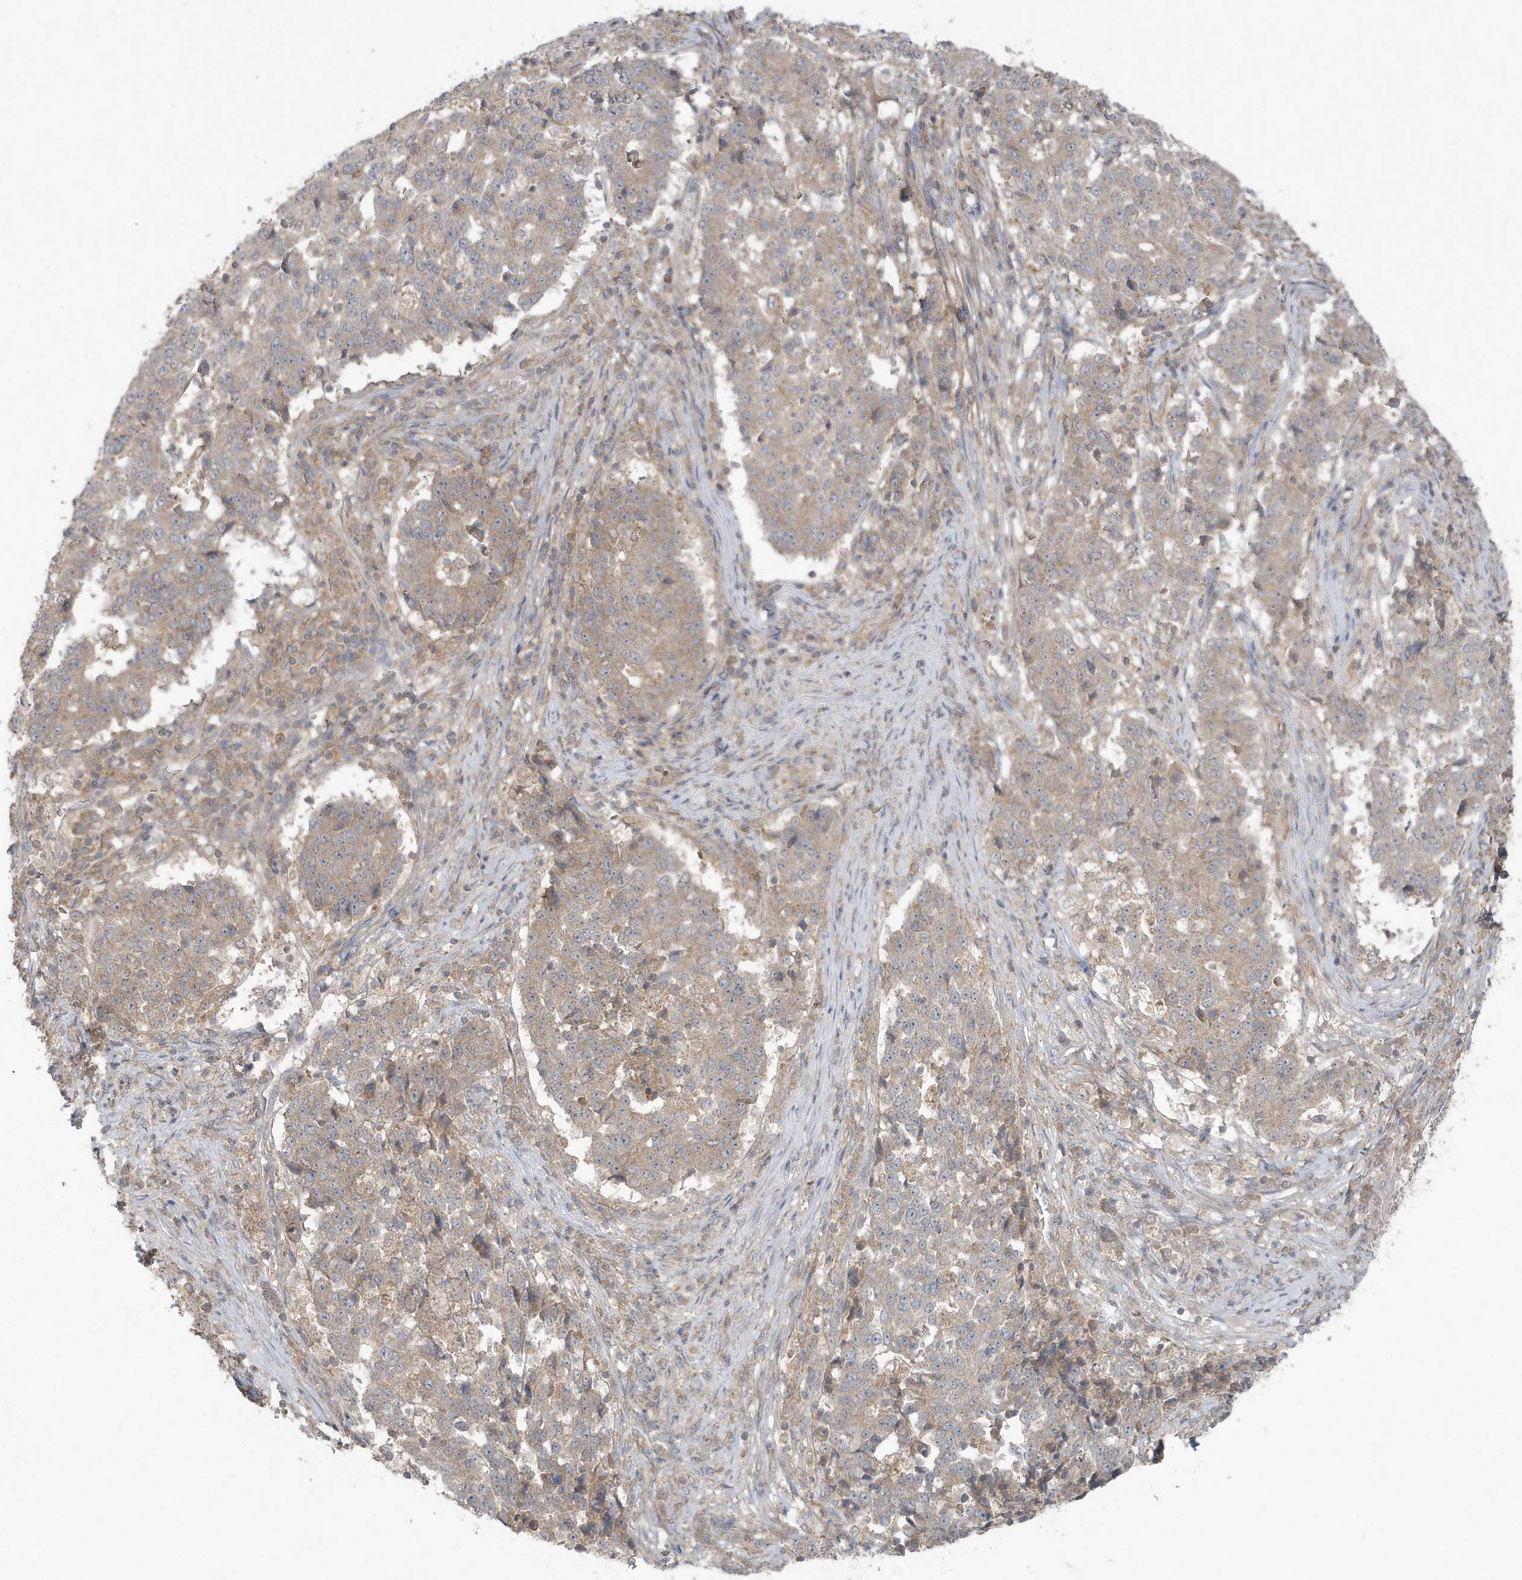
{"staining": {"intensity": "weak", "quantity": ">75%", "location": "cytoplasmic/membranous"}, "tissue": "stomach cancer", "cell_type": "Tumor cells", "image_type": "cancer", "snomed": [{"axis": "morphology", "description": "Adenocarcinoma, NOS"}, {"axis": "topography", "description": "Stomach"}], "caption": "Protein expression analysis of human stomach adenocarcinoma reveals weak cytoplasmic/membranous expression in about >75% of tumor cells.", "gene": "C1RL", "patient": {"sex": "male", "age": 59}}